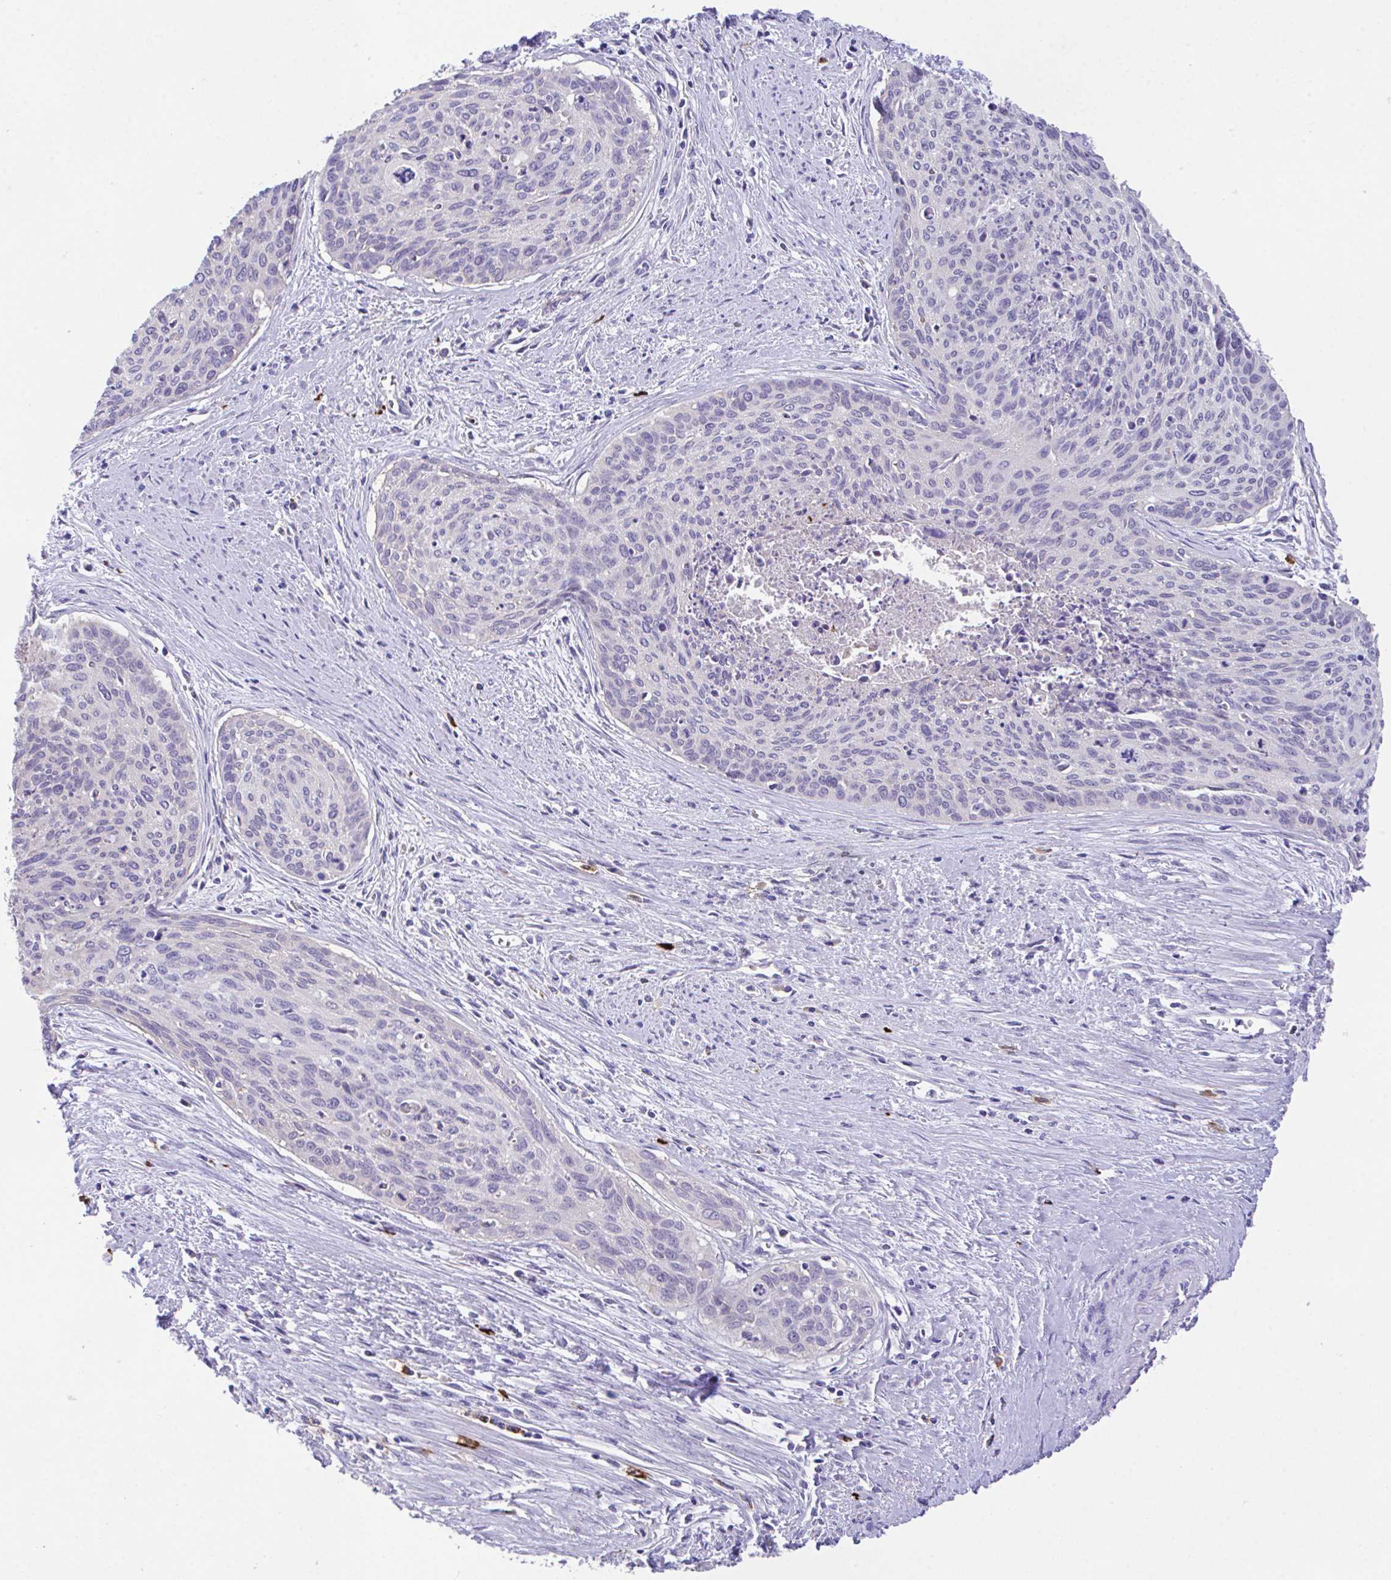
{"staining": {"intensity": "negative", "quantity": "none", "location": "none"}, "tissue": "cervical cancer", "cell_type": "Tumor cells", "image_type": "cancer", "snomed": [{"axis": "morphology", "description": "Squamous cell carcinoma, NOS"}, {"axis": "topography", "description": "Cervix"}], "caption": "Immunohistochemical staining of human cervical squamous cell carcinoma demonstrates no significant staining in tumor cells. (DAB immunohistochemistry (IHC) visualized using brightfield microscopy, high magnification).", "gene": "HOXB4", "patient": {"sex": "female", "age": 55}}